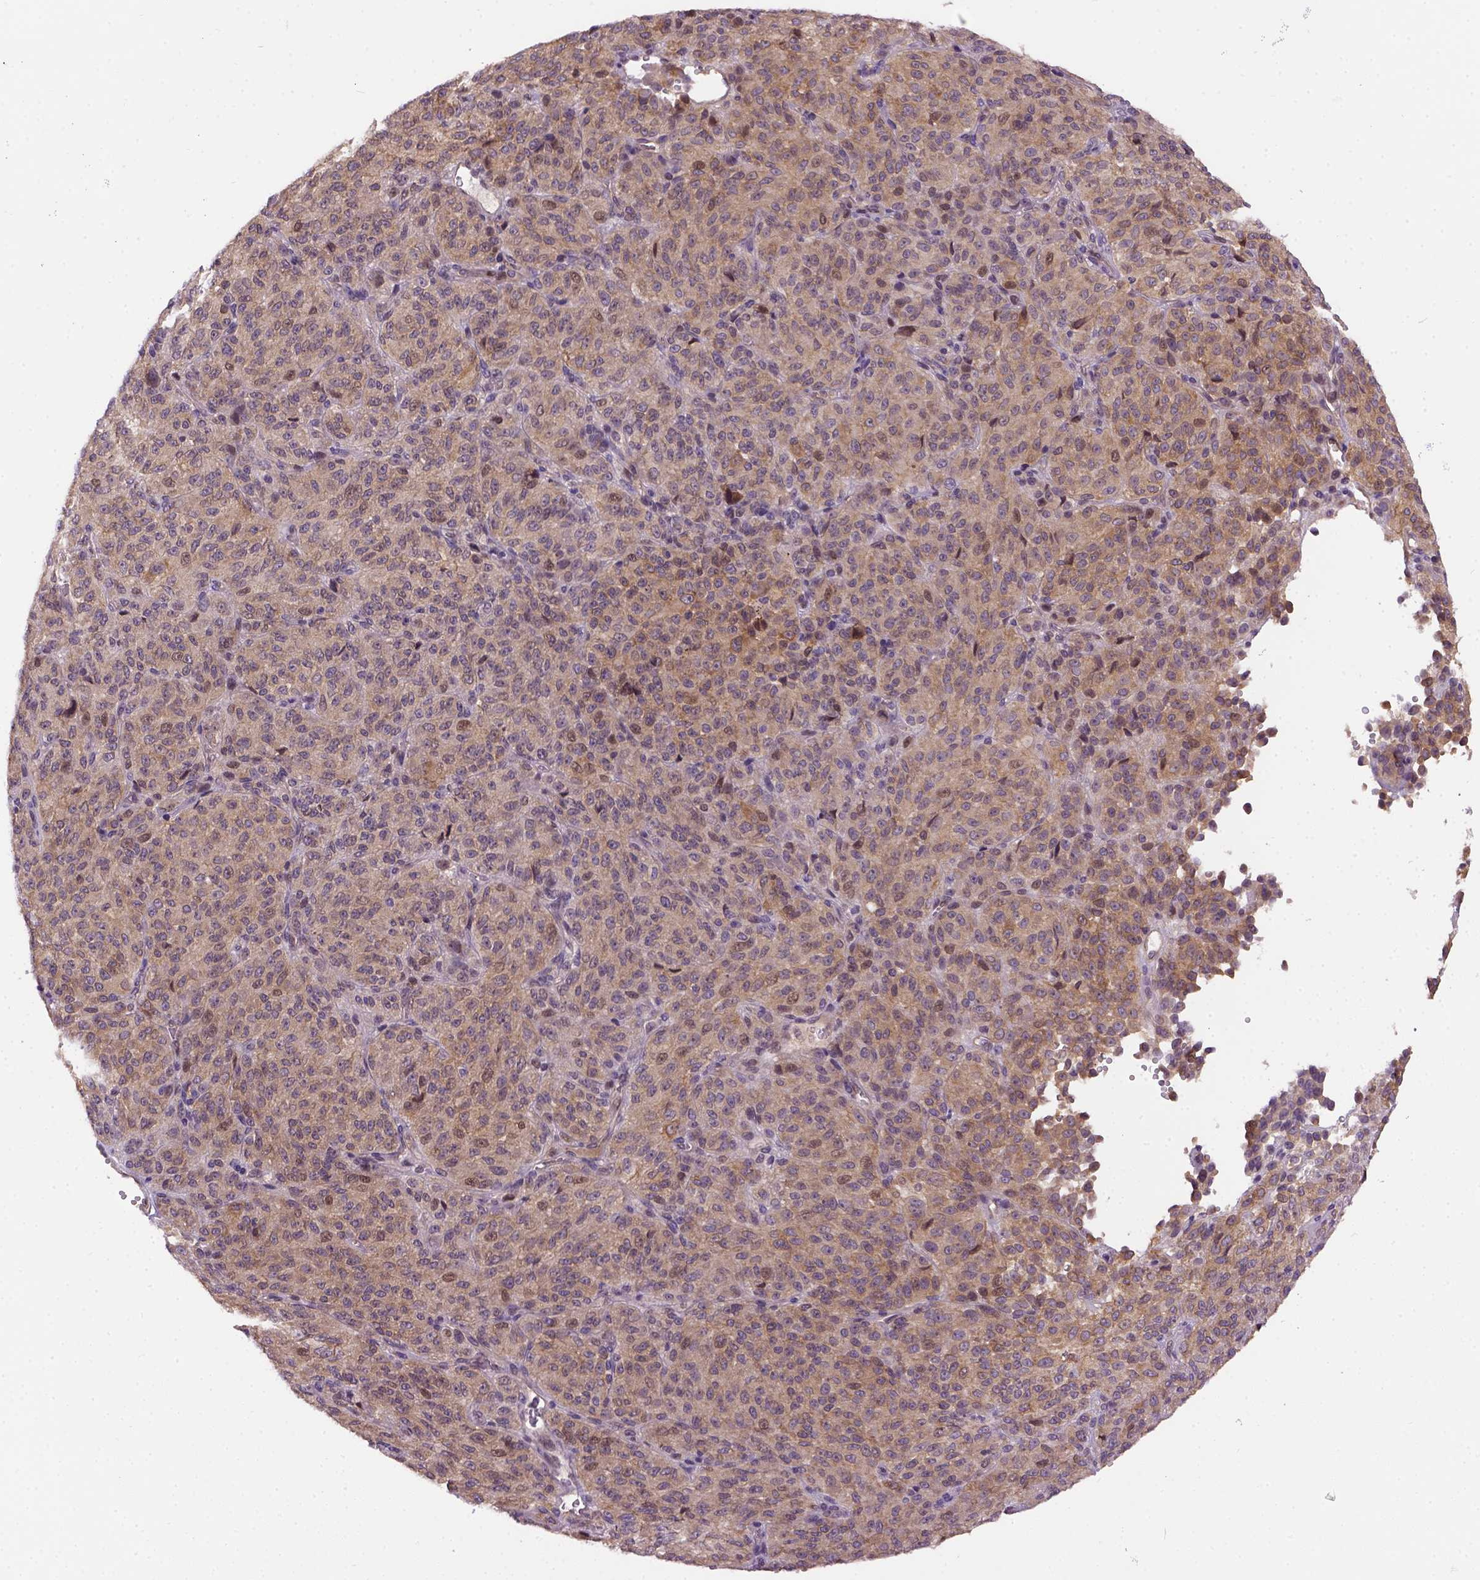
{"staining": {"intensity": "moderate", "quantity": "25%-75%", "location": "cytoplasmic/membranous,nuclear"}, "tissue": "melanoma", "cell_type": "Tumor cells", "image_type": "cancer", "snomed": [{"axis": "morphology", "description": "Malignant melanoma, Metastatic site"}, {"axis": "topography", "description": "Brain"}], "caption": "Moderate cytoplasmic/membranous and nuclear protein expression is present in approximately 25%-75% of tumor cells in malignant melanoma (metastatic site).", "gene": "KAZN", "patient": {"sex": "female", "age": 56}}